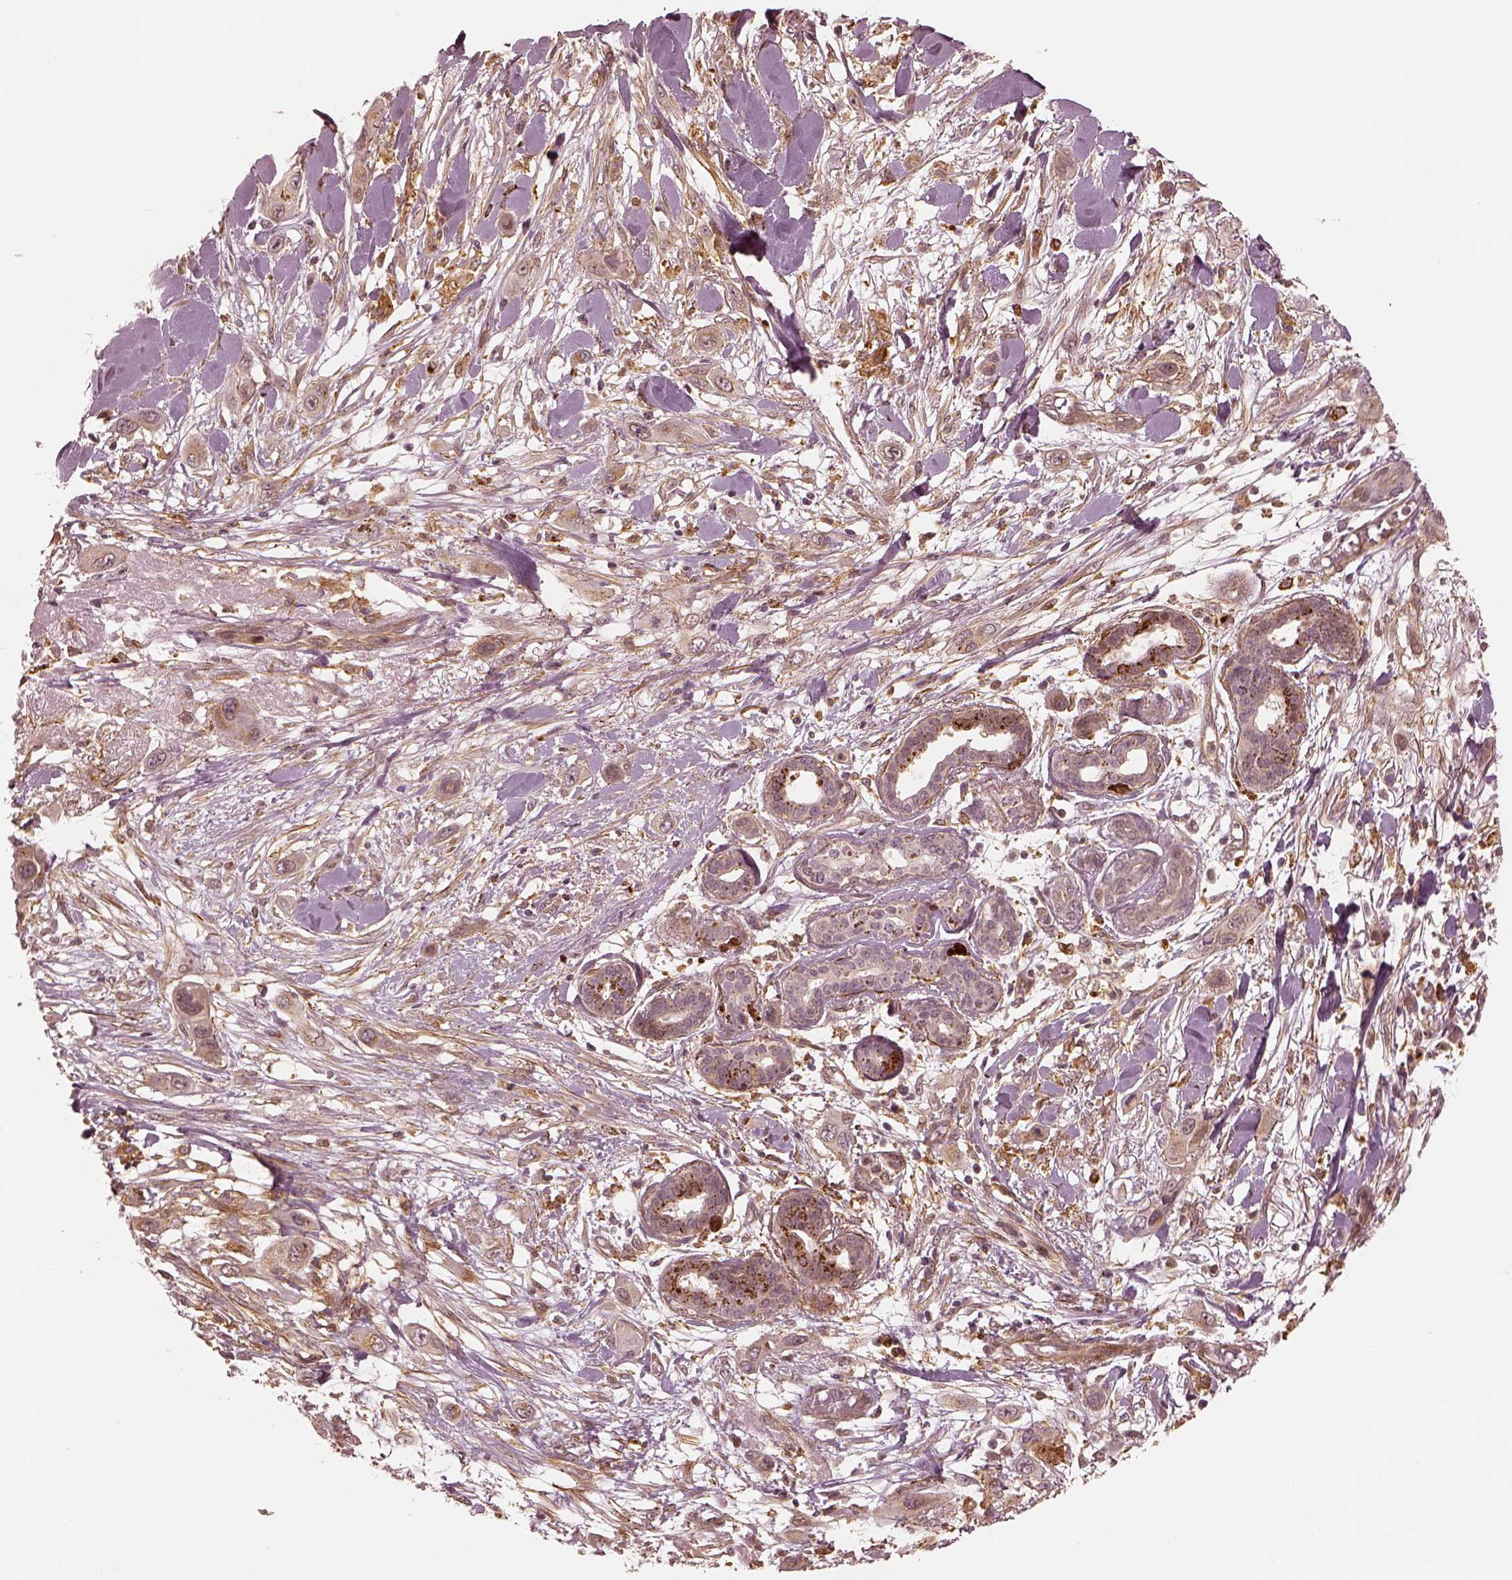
{"staining": {"intensity": "weak", "quantity": ">75%", "location": "cytoplasmic/membranous"}, "tissue": "skin cancer", "cell_type": "Tumor cells", "image_type": "cancer", "snomed": [{"axis": "morphology", "description": "Squamous cell carcinoma, NOS"}, {"axis": "topography", "description": "Skin"}], "caption": "Squamous cell carcinoma (skin) was stained to show a protein in brown. There is low levels of weak cytoplasmic/membranous expression in approximately >75% of tumor cells. (brown staining indicates protein expression, while blue staining denotes nuclei).", "gene": "SLC12A9", "patient": {"sex": "male", "age": 79}}